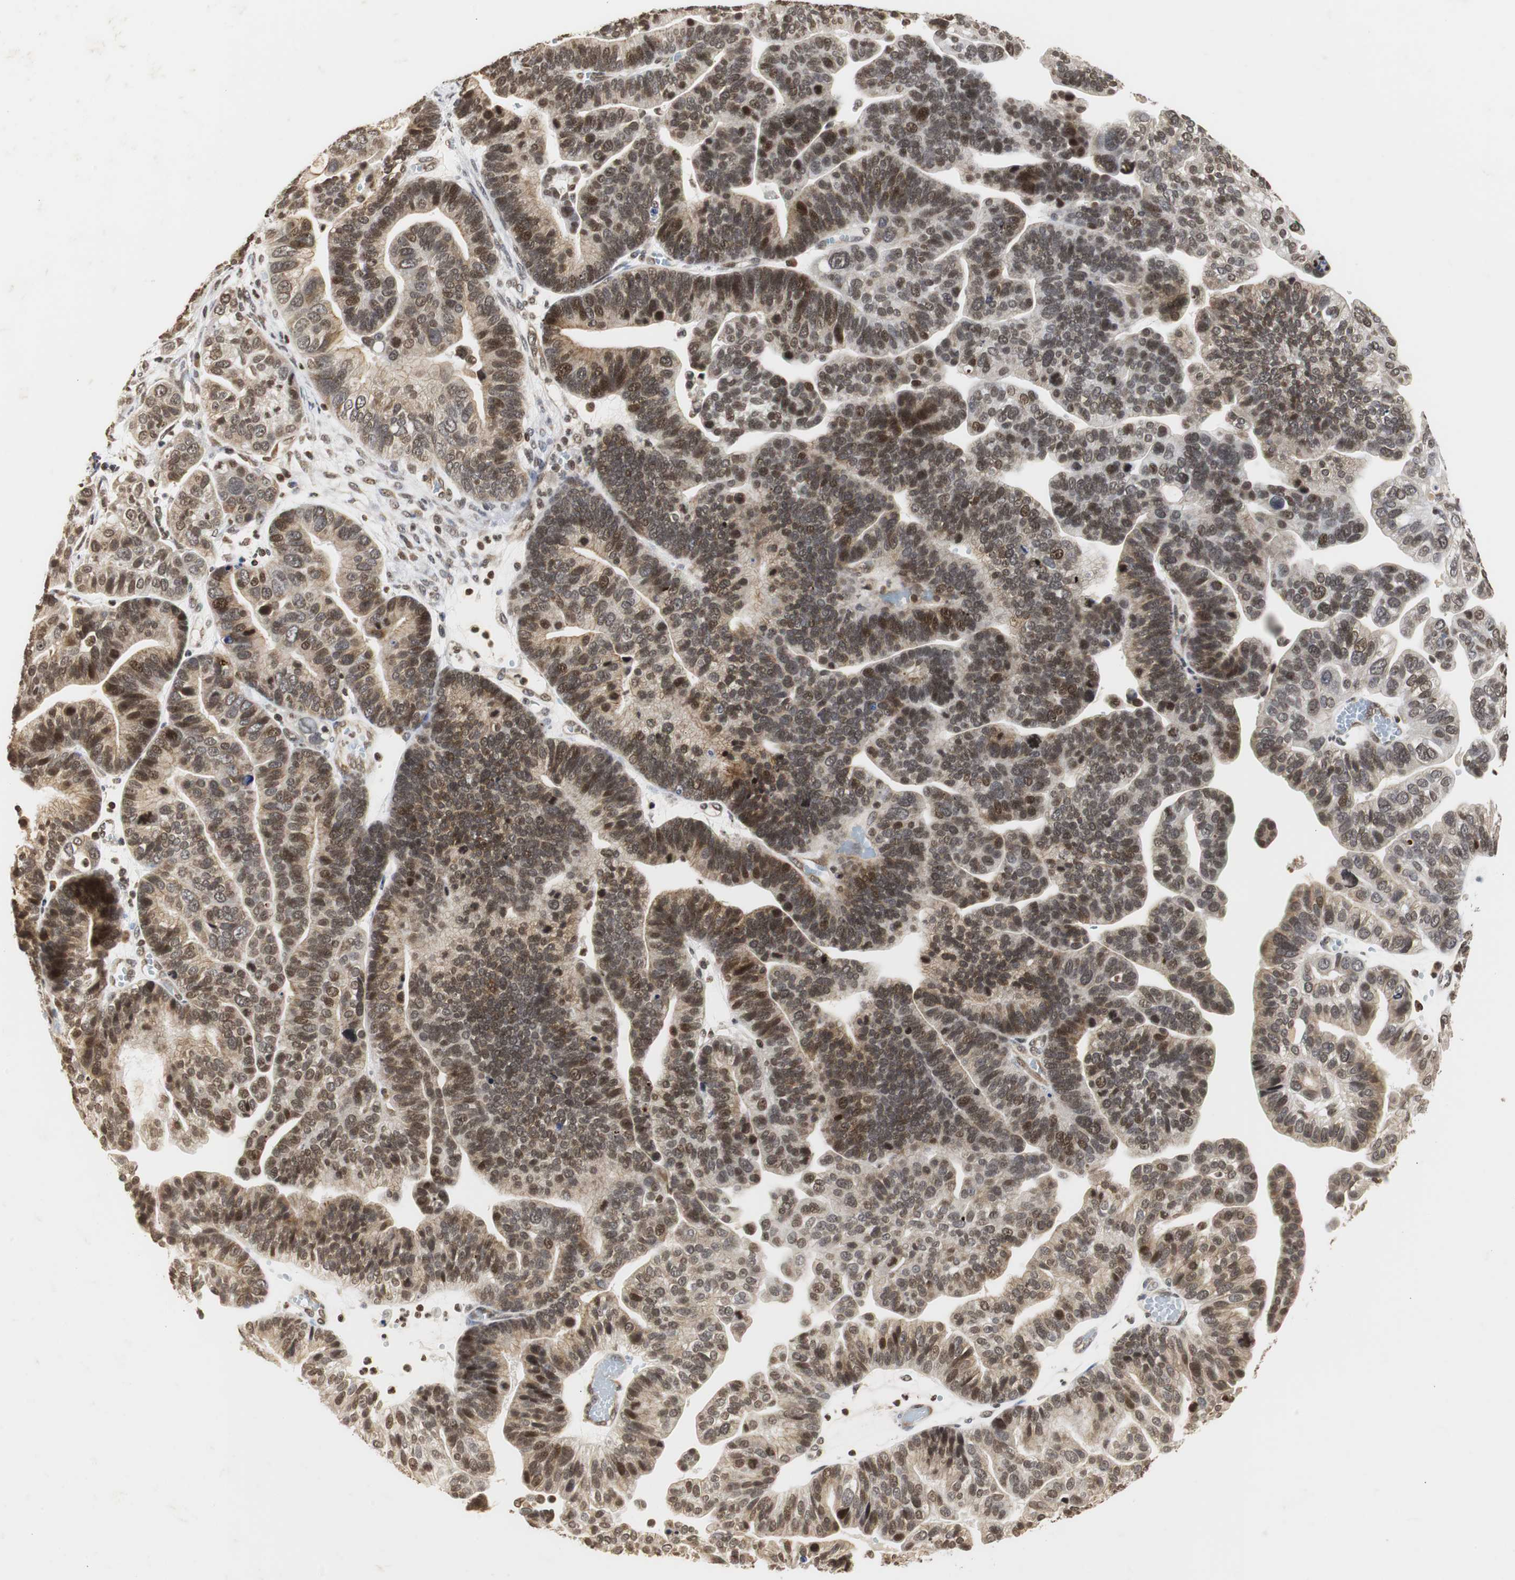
{"staining": {"intensity": "strong", "quantity": ">75%", "location": "nuclear"}, "tissue": "ovarian cancer", "cell_type": "Tumor cells", "image_type": "cancer", "snomed": [{"axis": "morphology", "description": "Cystadenocarcinoma, serous, NOS"}, {"axis": "topography", "description": "Ovary"}], "caption": "Ovarian cancer (serous cystadenocarcinoma) tissue displays strong nuclear staining in approximately >75% of tumor cells (brown staining indicates protein expression, while blue staining denotes nuclei).", "gene": "ZFC3H1", "patient": {"sex": "female", "age": 56}}